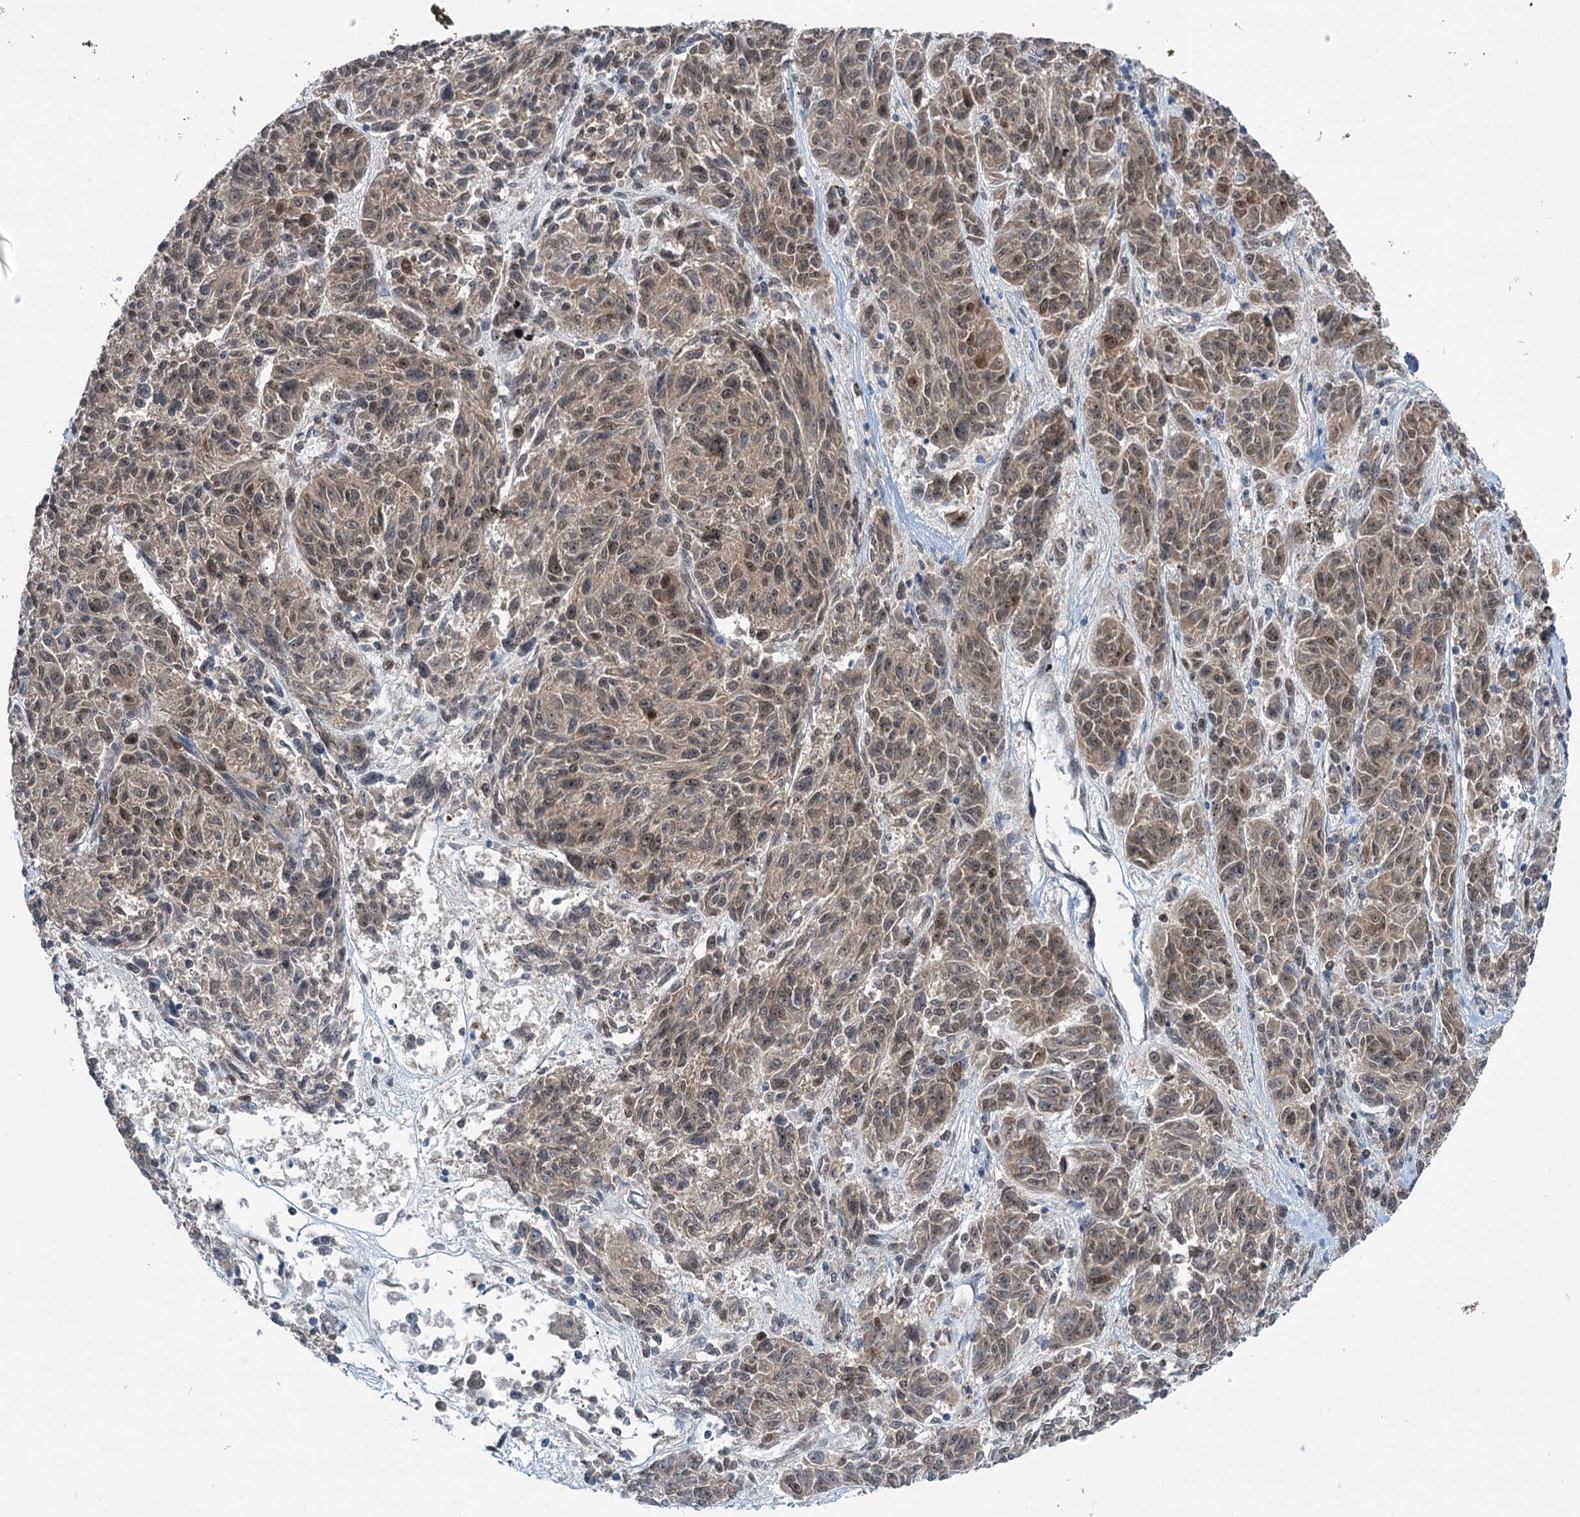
{"staining": {"intensity": "moderate", "quantity": ">75%", "location": "cytoplasmic/membranous,nuclear"}, "tissue": "melanoma", "cell_type": "Tumor cells", "image_type": "cancer", "snomed": [{"axis": "morphology", "description": "Malignant melanoma, NOS"}, {"axis": "topography", "description": "Skin"}], "caption": "The micrograph displays immunohistochemical staining of melanoma. There is moderate cytoplasmic/membranous and nuclear expression is appreciated in about >75% of tumor cells.", "gene": "DCUN1D4", "patient": {"sex": "male", "age": 53}}